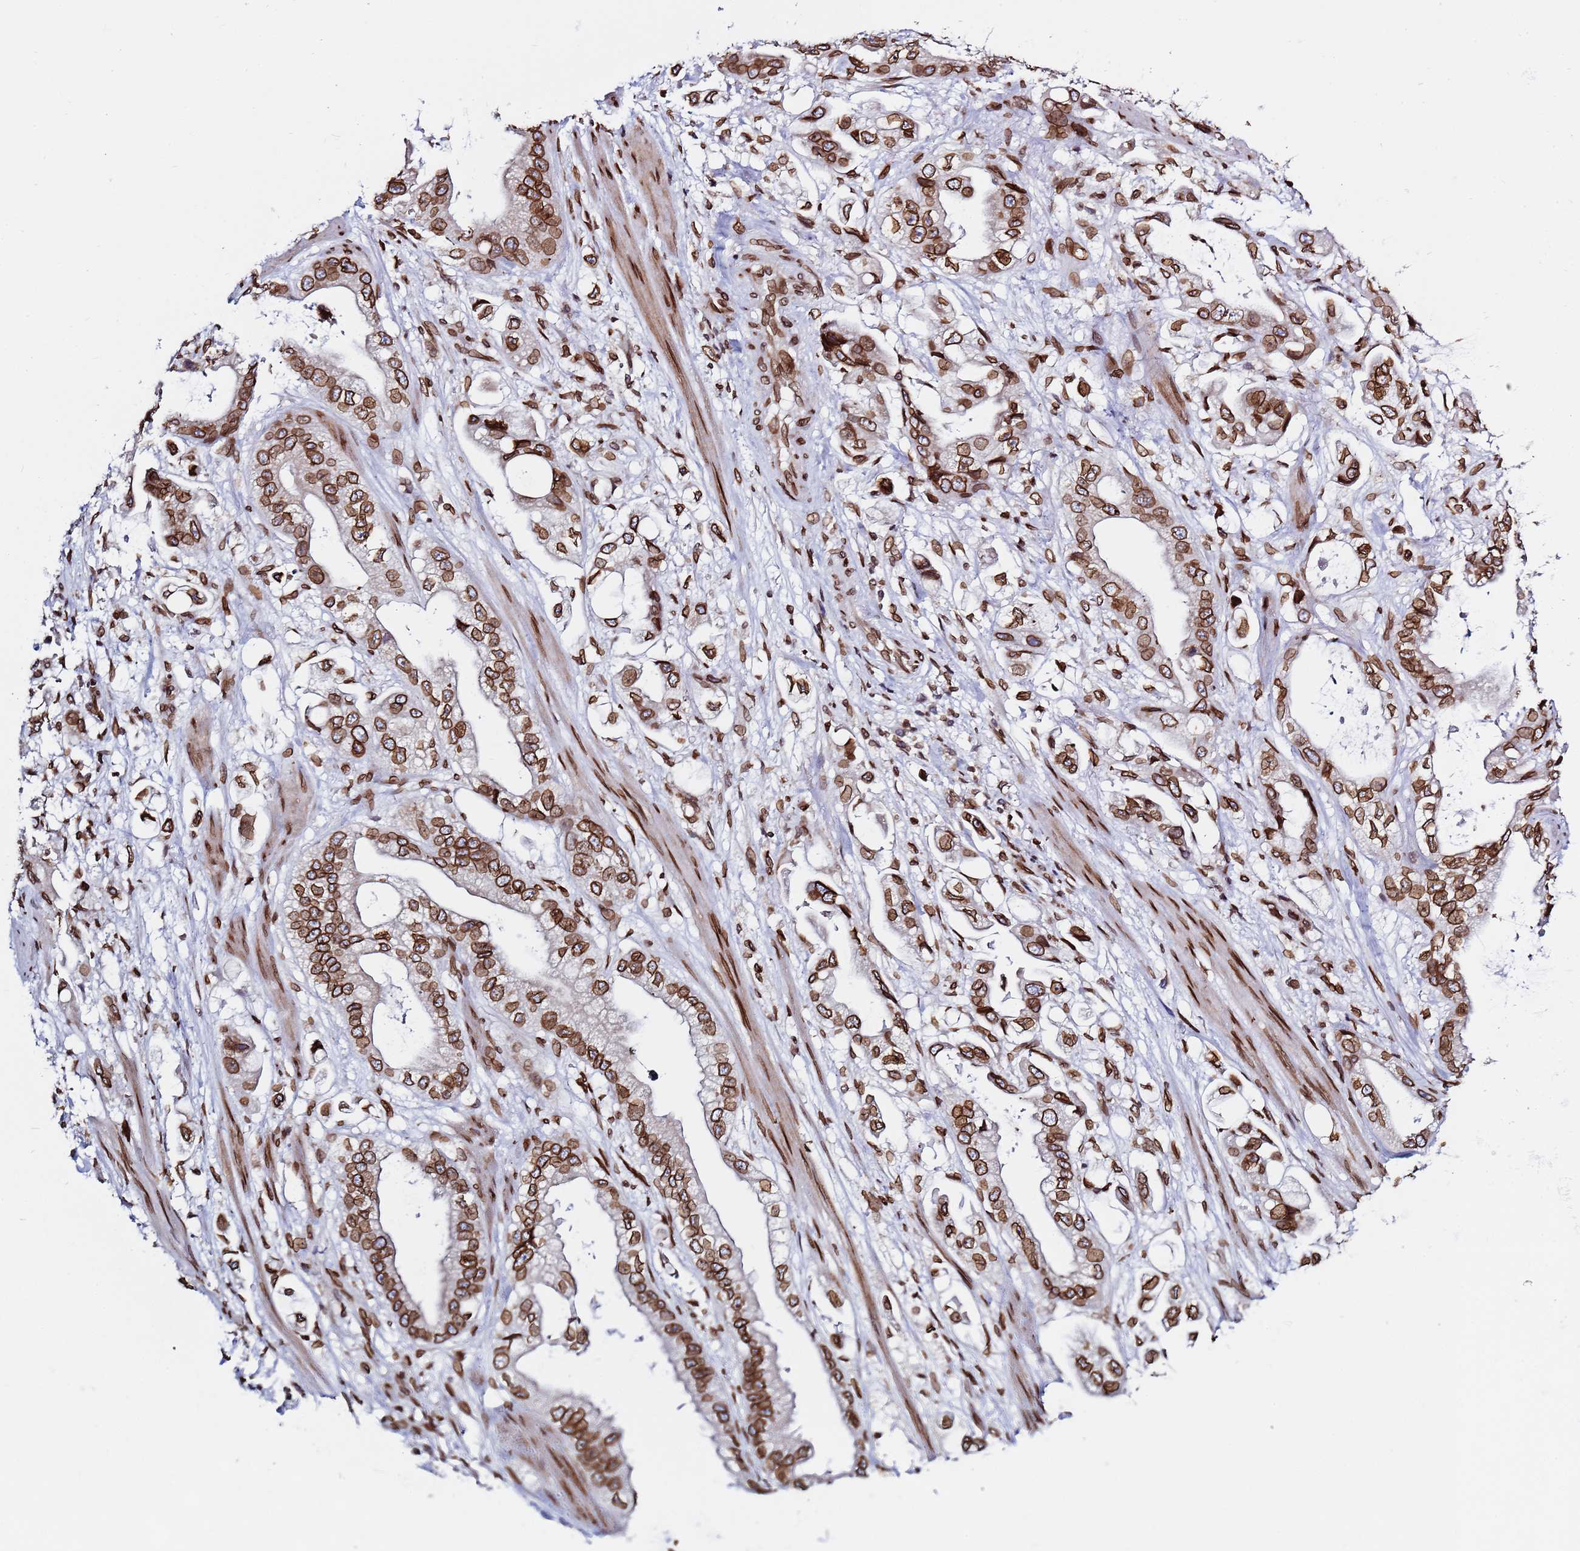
{"staining": {"intensity": "moderate", "quantity": ">75%", "location": "cytoplasmic/membranous,nuclear"}, "tissue": "stomach cancer", "cell_type": "Tumor cells", "image_type": "cancer", "snomed": [{"axis": "morphology", "description": "Adenocarcinoma, NOS"}, {"axis": "topography", "description": "Stomach"}], "caption": "This histopathology image exhibits IHC staining of human stomach adenocarcinoma, with medium moderate cytoplasmic/membranous and nuclear positivity in about >75% of tumor cells.", "gene": "TOR1AIP1", "patient": {"sex": "male", "age": 62}}